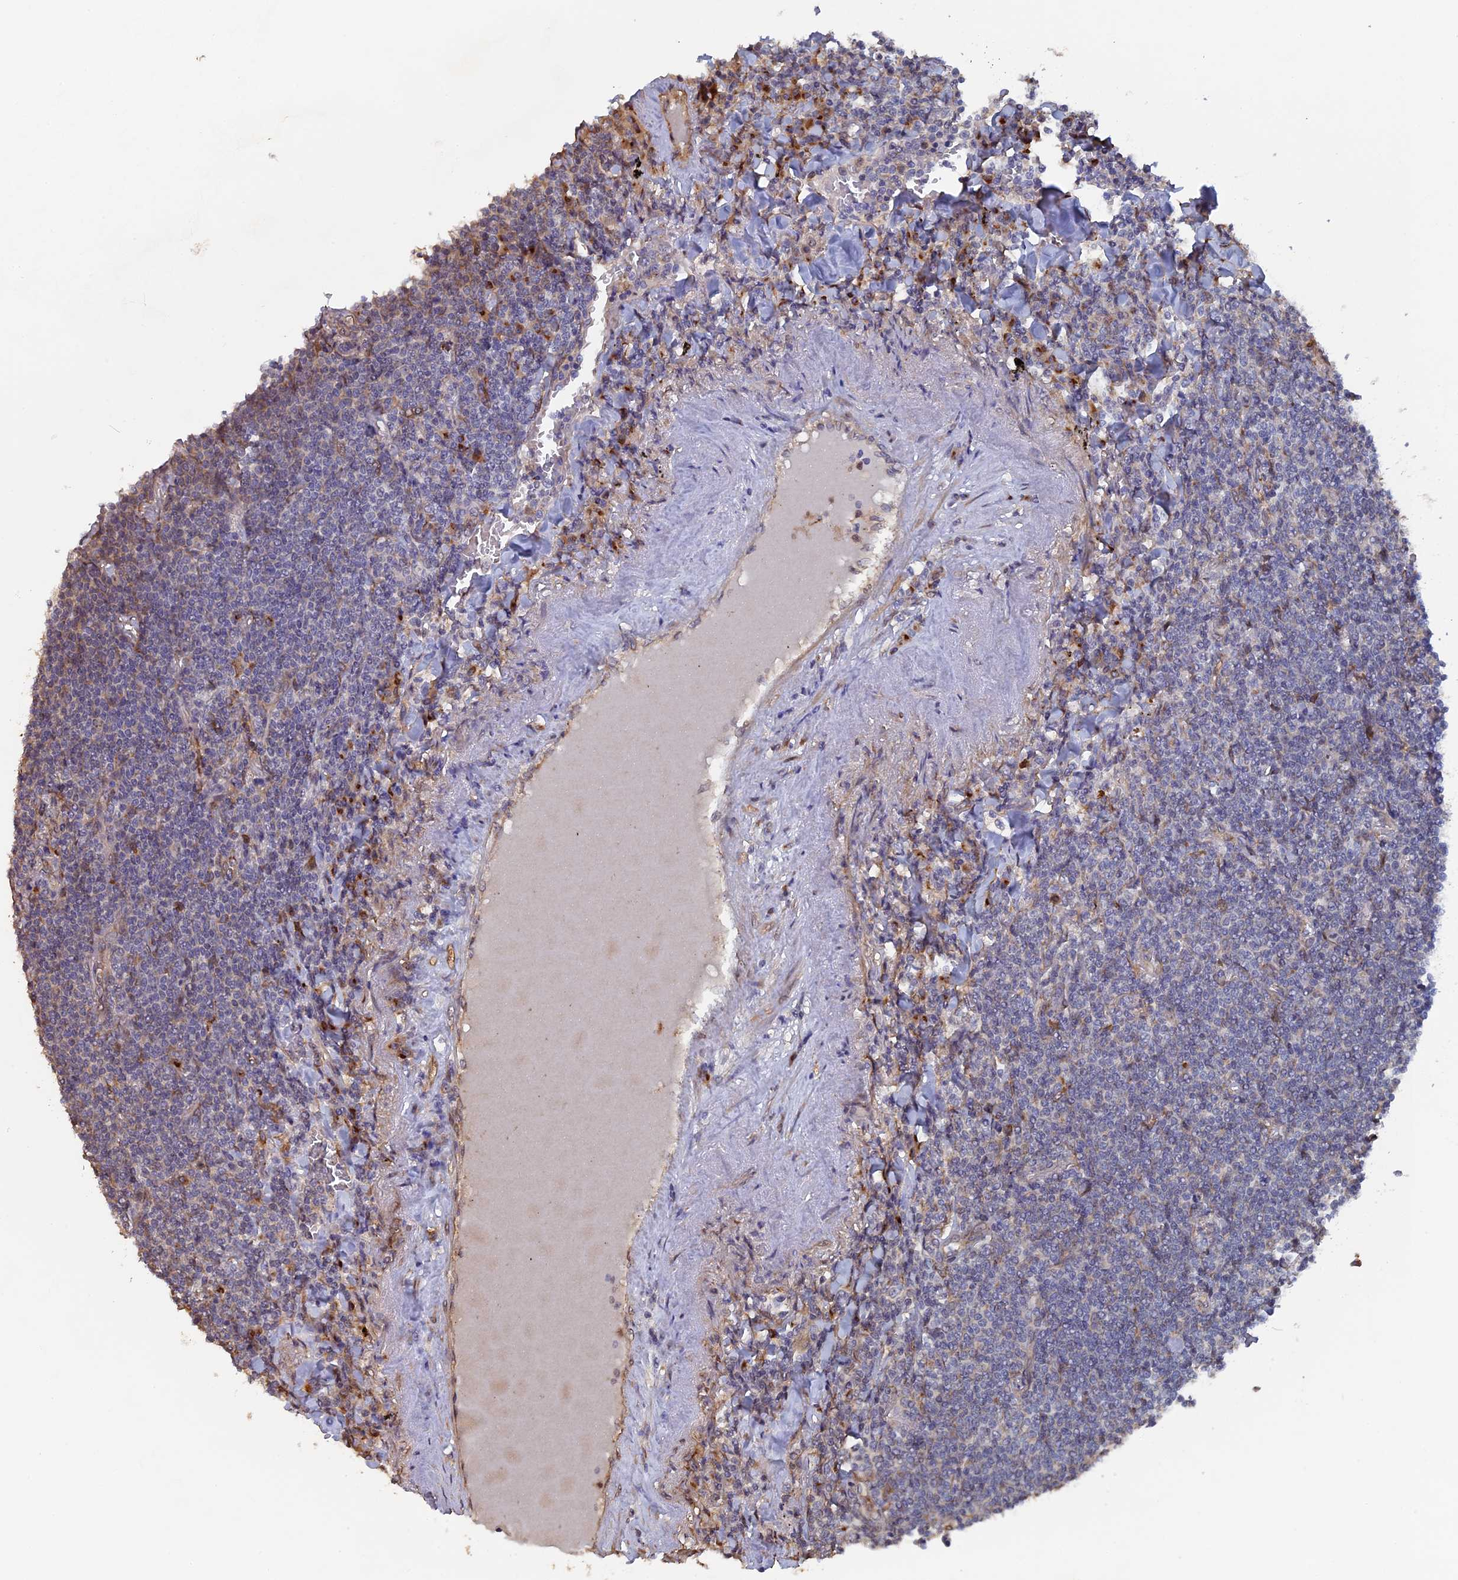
{"staining": {"intensity": "negative", "quantity": "none", "location": "none"}, "tissue": "lymphoma", "cell_type": "Tumor cells", "image_type": "cancer", "snomed": [{"axis": "morphology", "description": "Malignant lymphoma, non-Hodgkin's type, Low grade"}, {"axis": "topography", "description": "Lung"}], "caption": "Histopathology image shows no significant protein positivity in tumor cells of lymphoma.", "gene": "VPS37C", "patient": {"sex": "female", "age": 71}}